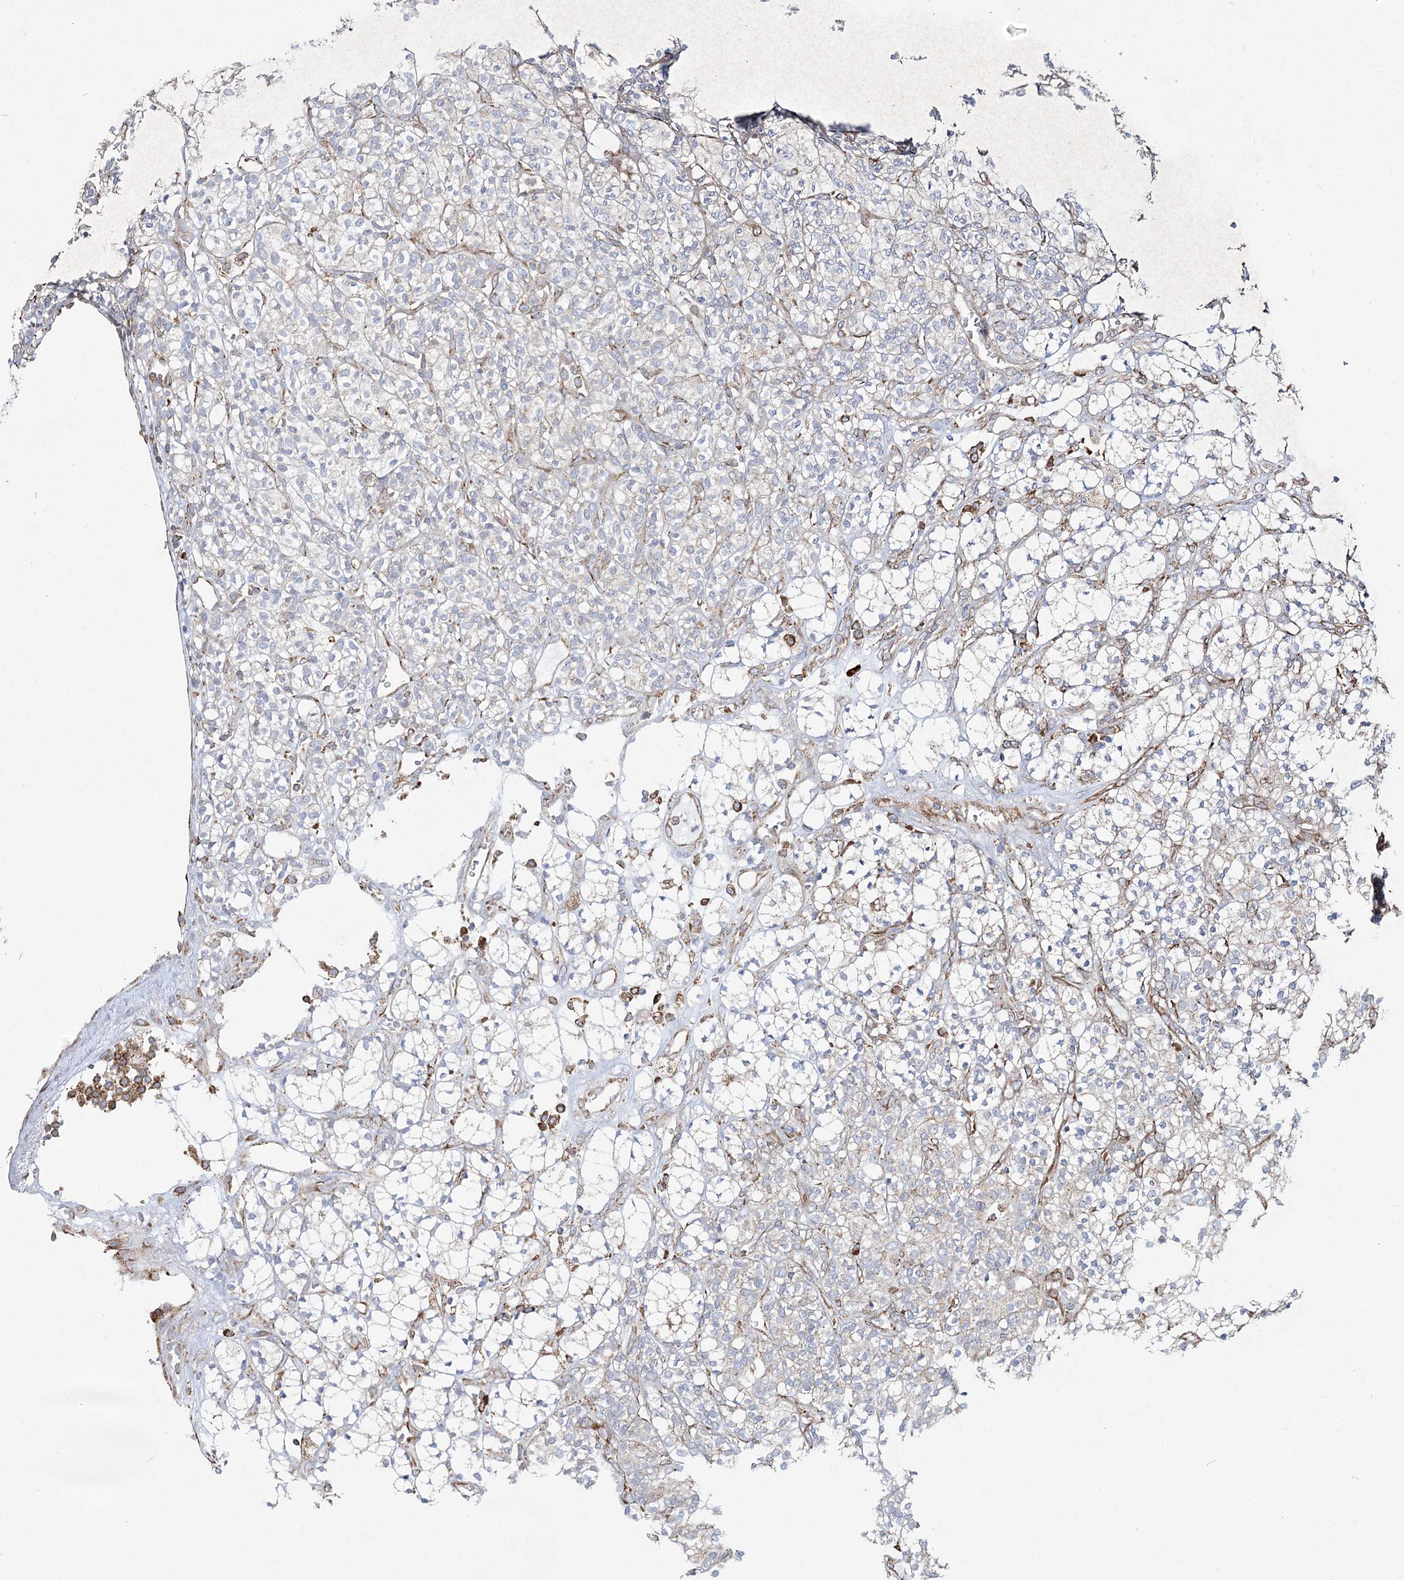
{"staining": {"intensity": "negative", "quantity": "none", "location": "none"}, "tissue": "renal cancer", "cell_type": "Tumor cells", "image_type": "cancer", "snomed": [{"axis": "morphology", "description": "Adenocarcinoma, NOS"}, {"axis": "topography", "description": "Kidney"}], "caption": "An image of human renal cancer (adenocarcinoma) is negative for staining in tumor cells.", "gene": "NHLRC2", "patient": {"sex": "male", "age": 77}}